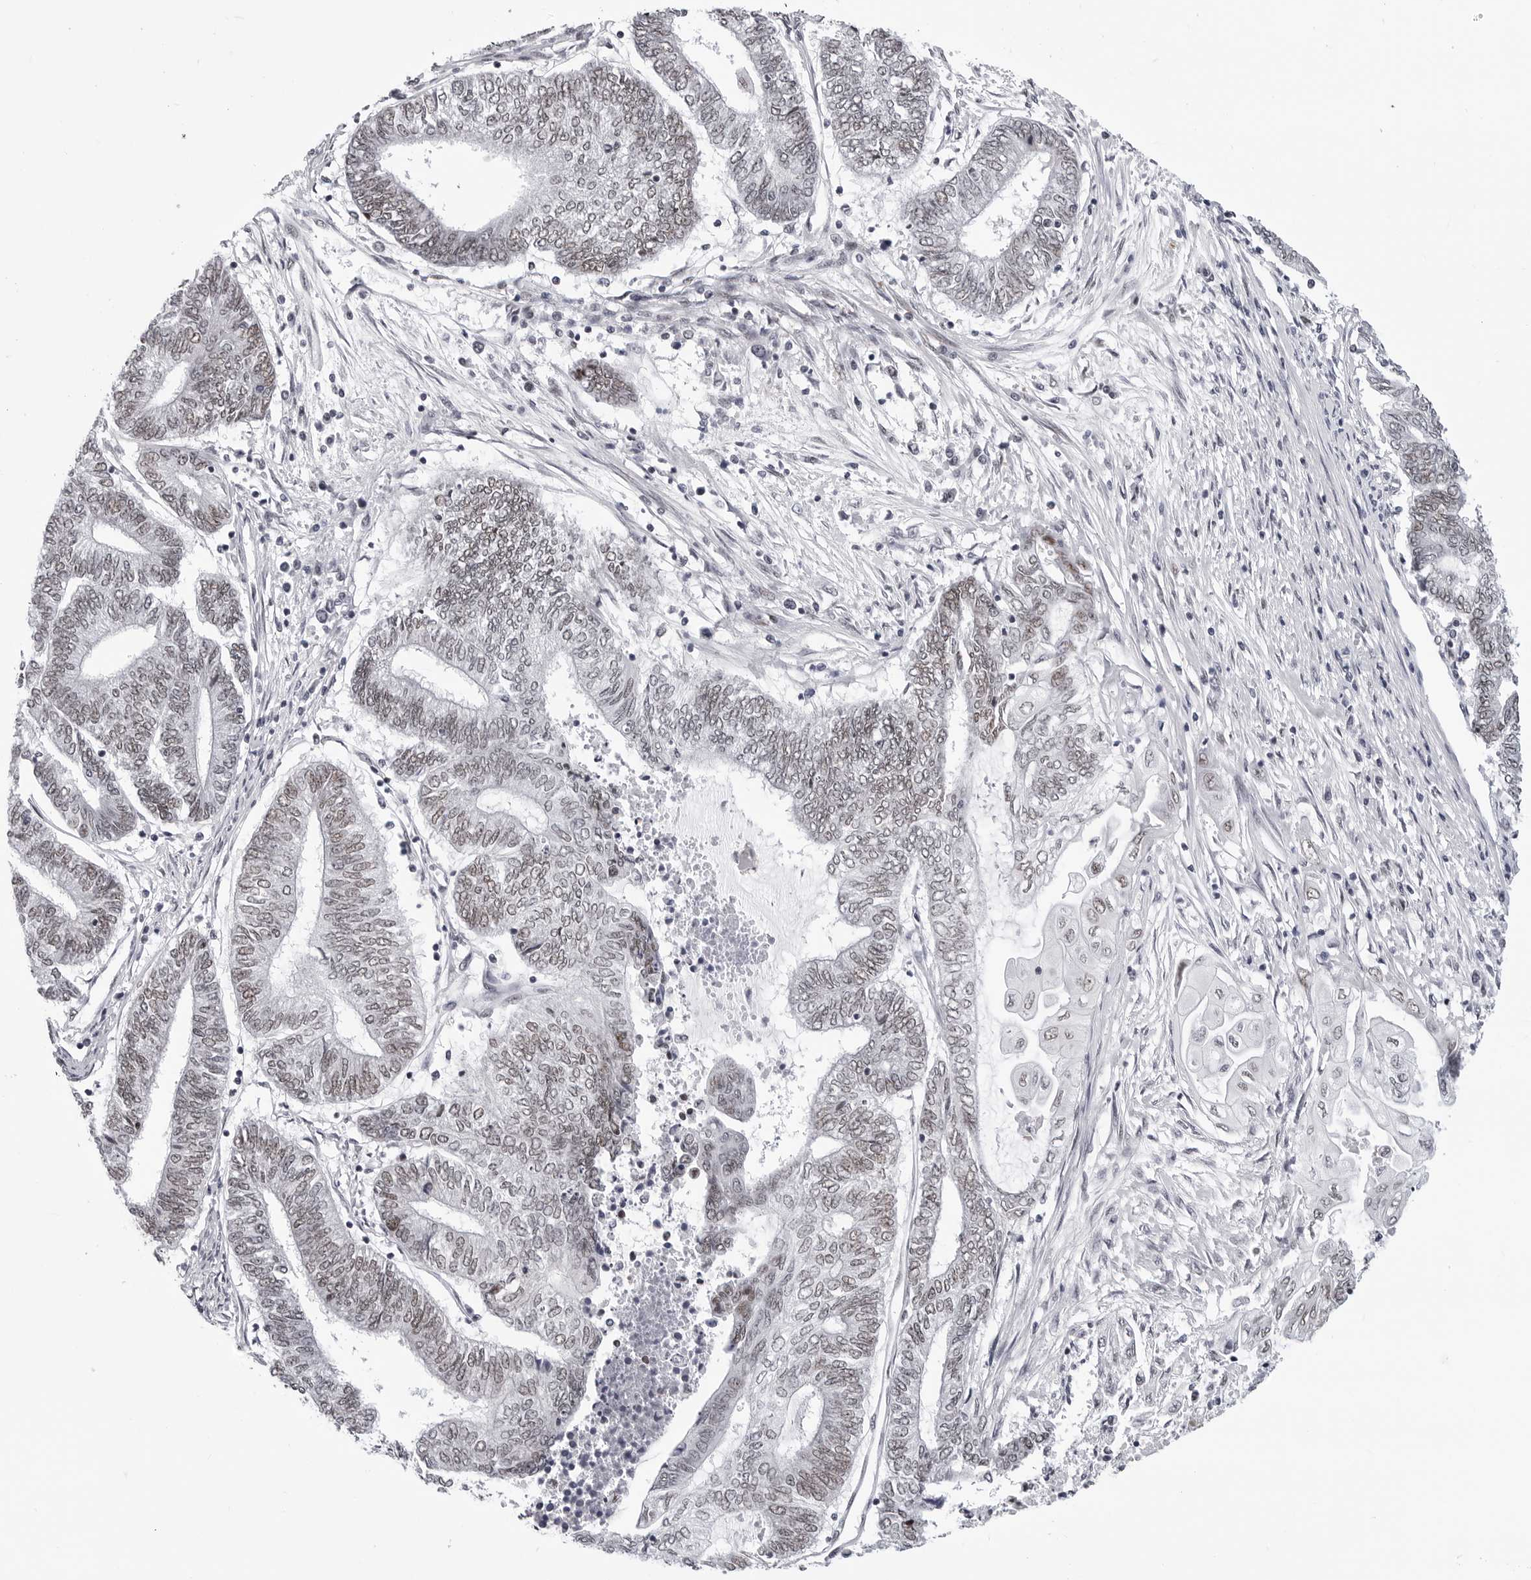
{"staining": {"intensity": "weak", "quantity": "25%-75%", "location": "nuclear"}, "tissue": "endometrial cancer", "cell_type": "Tumor cells", "image_type": "cancer", "snomed": [{"axis": "morphology", "description": "Adenocarcinoma, NOS"}, {"axis": "topography", "description": "Uterus"}, {"axis": "topography", "description": "Endometrium"}], "caption": "This is a histology image of IHC staining of endometrial cancer, which shows weak expression in the nuclear of tumor cells.", "gene": "SF3B4", "patient": {"sex": "female", "age": 70}}